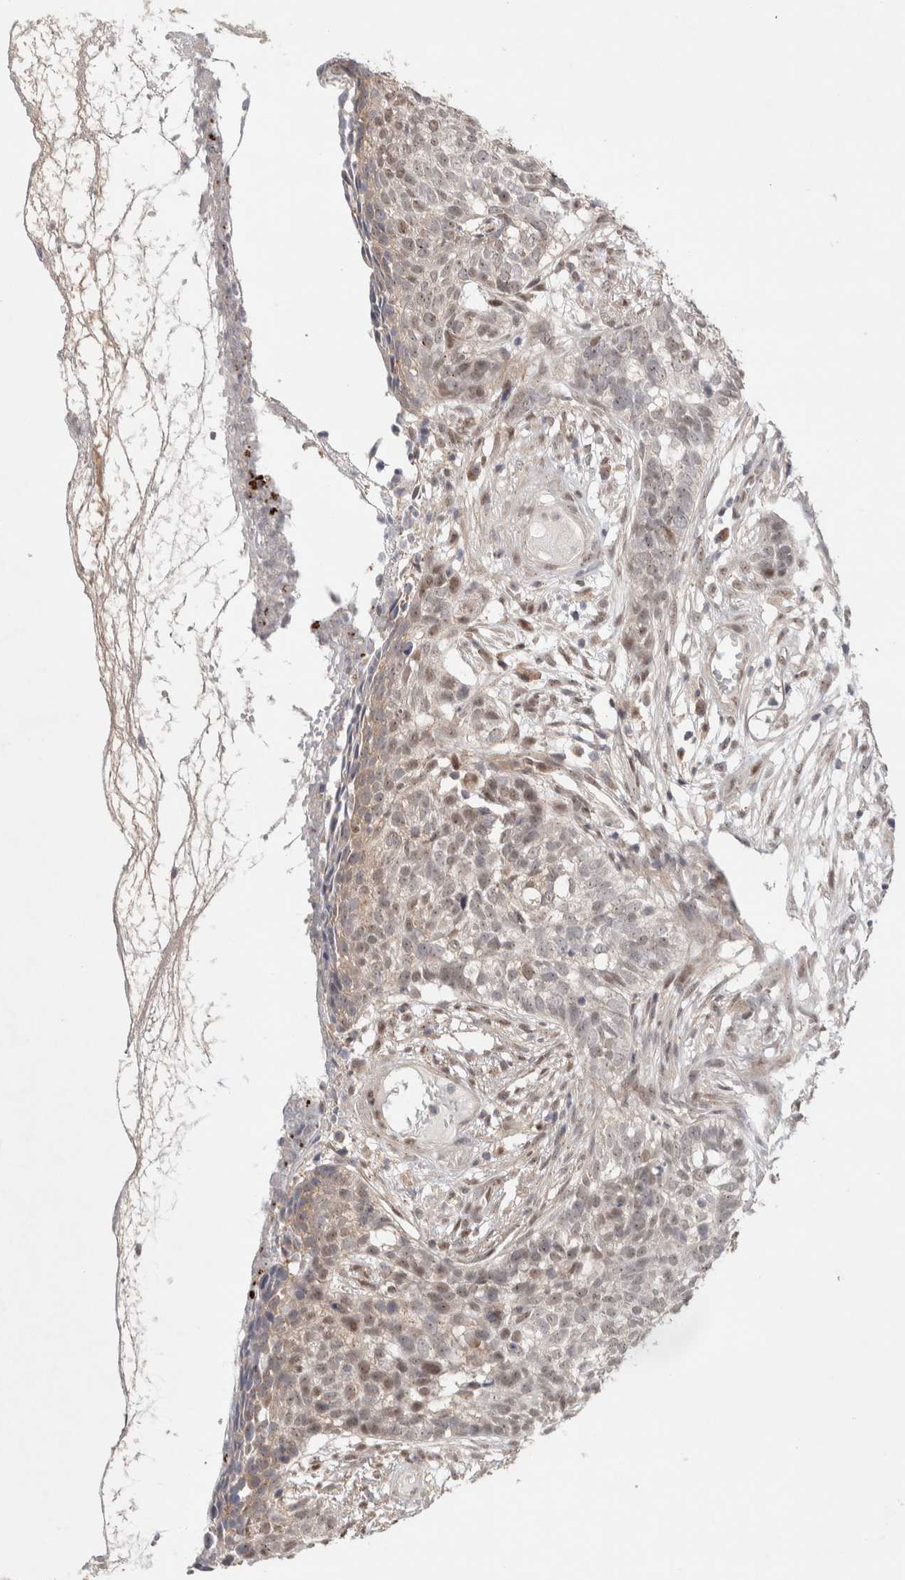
{"staining": {"intensity": "weak", "quantity": "<25%", "location": "nuclear"}, "tissue": "skin cancer", "cell_type": "Tumor cells", "image_type": "cancer", "snomed": [{"axis": "morphology", "description": "Basal cell carcinoma"}, {"axis": "topography", "description": "Skin"}], "caption": "The image shows no staining of tumor cells in skin cancer.", "gene": "SLC29A1", "patient": {"sex": "male", "age": 85}}